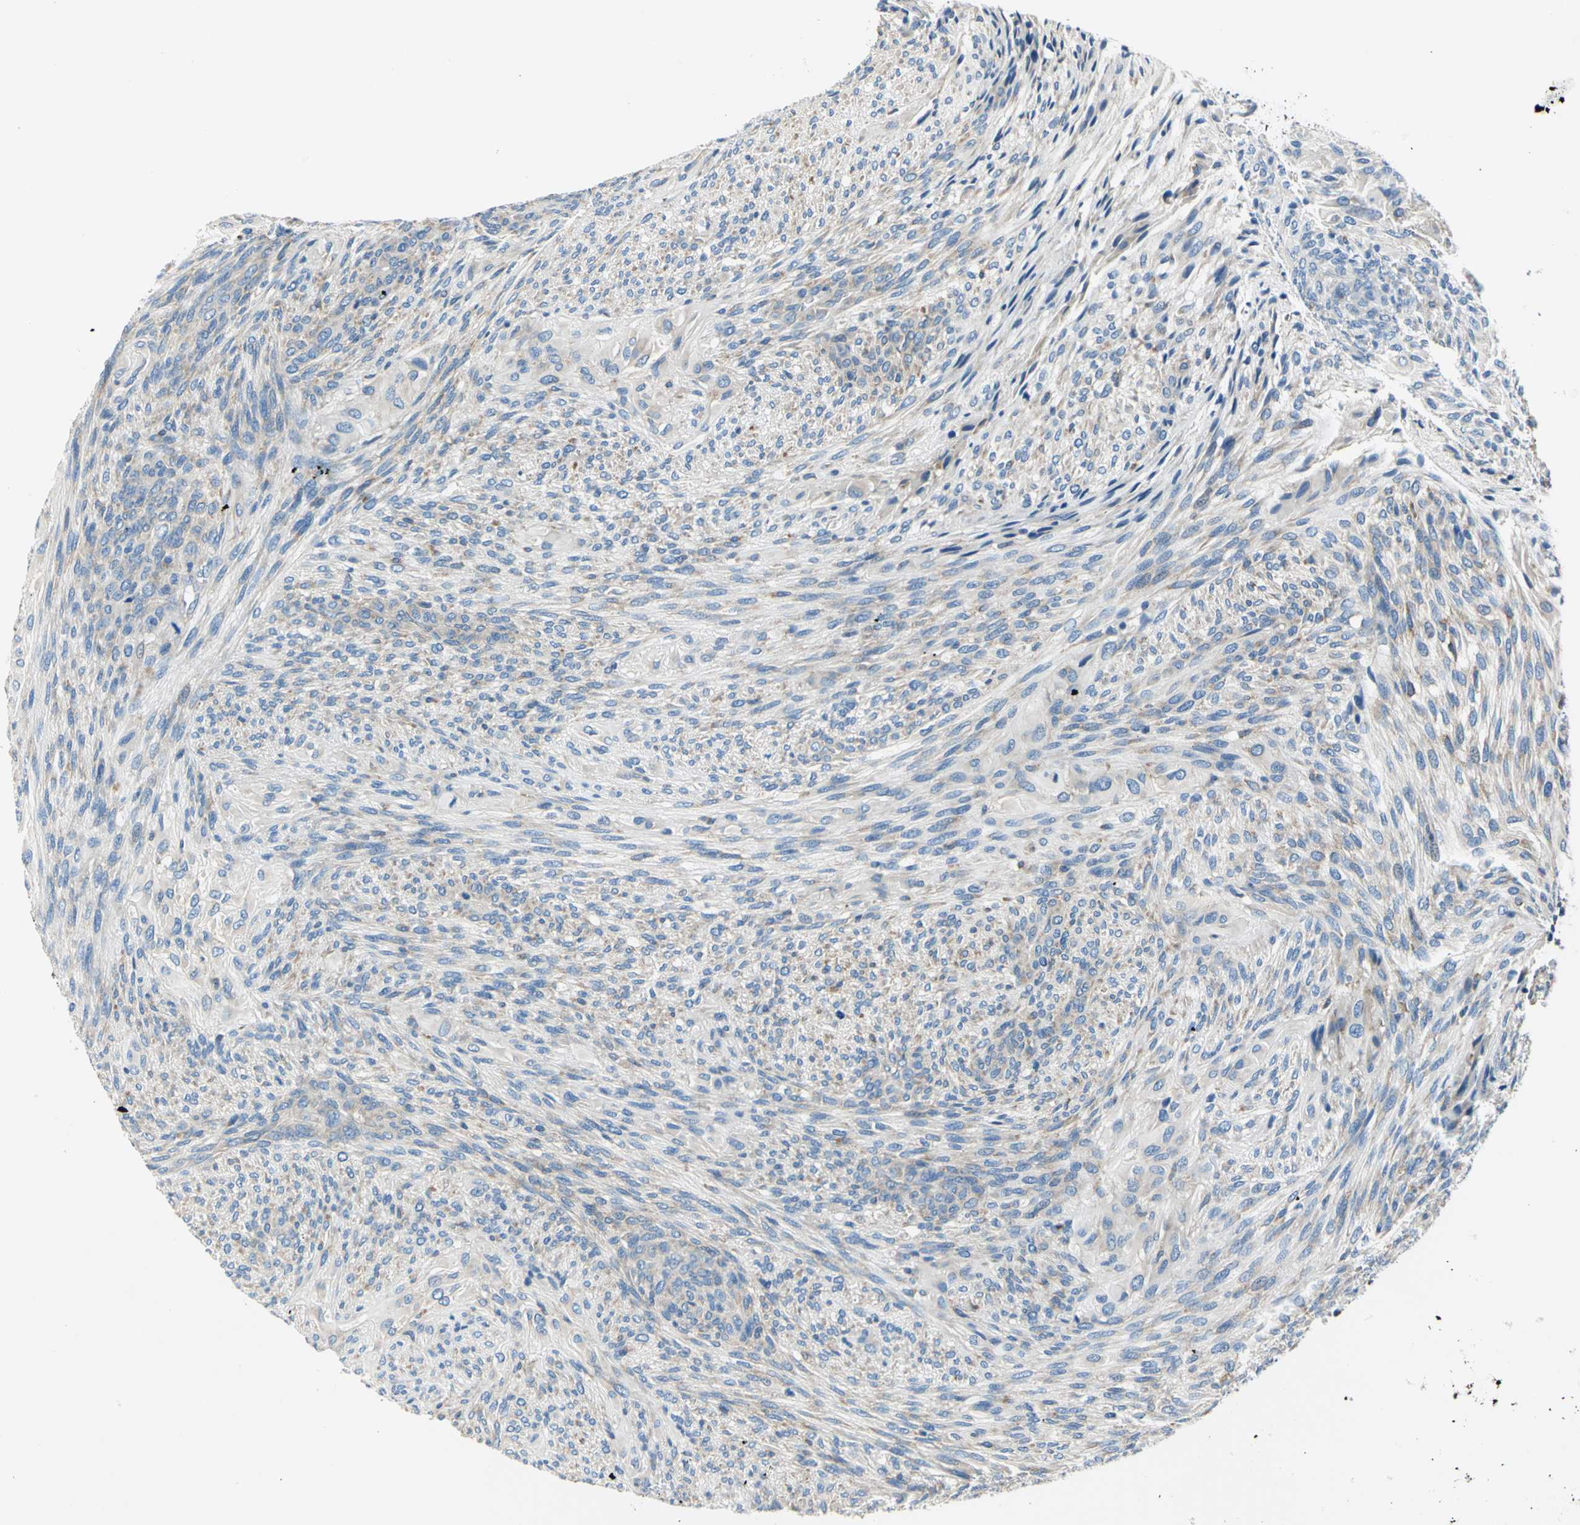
{"staining": {"intensity": "moderate", "quantity": "<25%", "location": "cytoplasmic/membranous"}, "tissue": "glioma", "cell_type": "Tumor cells", "image_type": "cancer", "snomed": [{"axis": "morphology", "description": "Glioma, malignant, High grade"}, {"axis": "topography", "description": "Cerebral cortex"}], "caption": "An immunohistochemistry (IHC) image of tumor tissue is shown. Protein staining in brown shows moderate cytoplasmic/membranous positivity in glioma within tumor cells. Nuclei are stained in blue.", "gene": "TRIM25", "patient": {"sex": "female", "age": 55}}